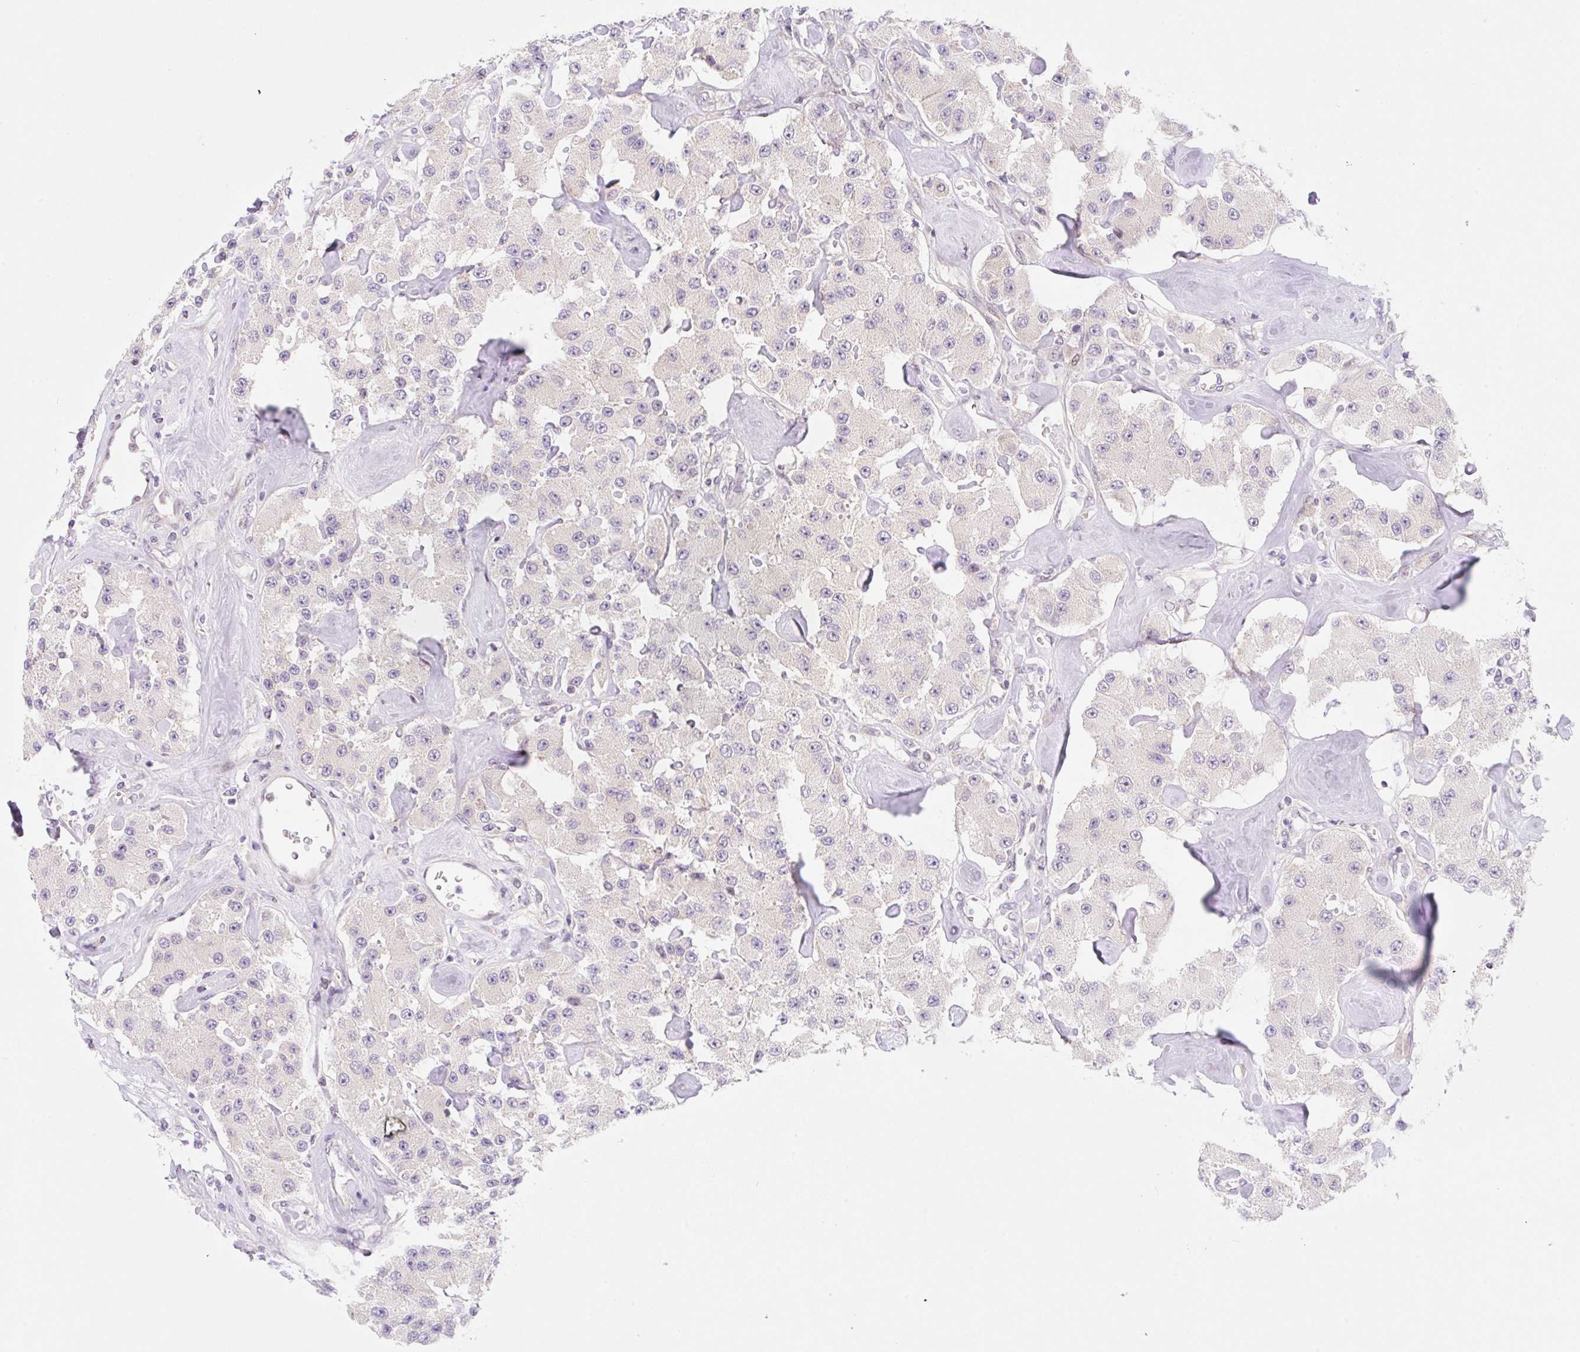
{"staining": {"intensity": "negative", "quantity": "none", "location": "none"}, "tissue": "carcinoid", "cell_type": "Tumor cells", "image_type": "cancer", "snomed": [{"axis": "morphology", "description": "Carcinoid, malignant, NOS"}, {"axis": "topography", "description": "Pancreas"}], "caption": "A histopathology image of carcinoid stained for a protein shows no brown staining in tumor cells.", "gene": "TBPL2", "patient": {"sex": "male", "age": 41}}